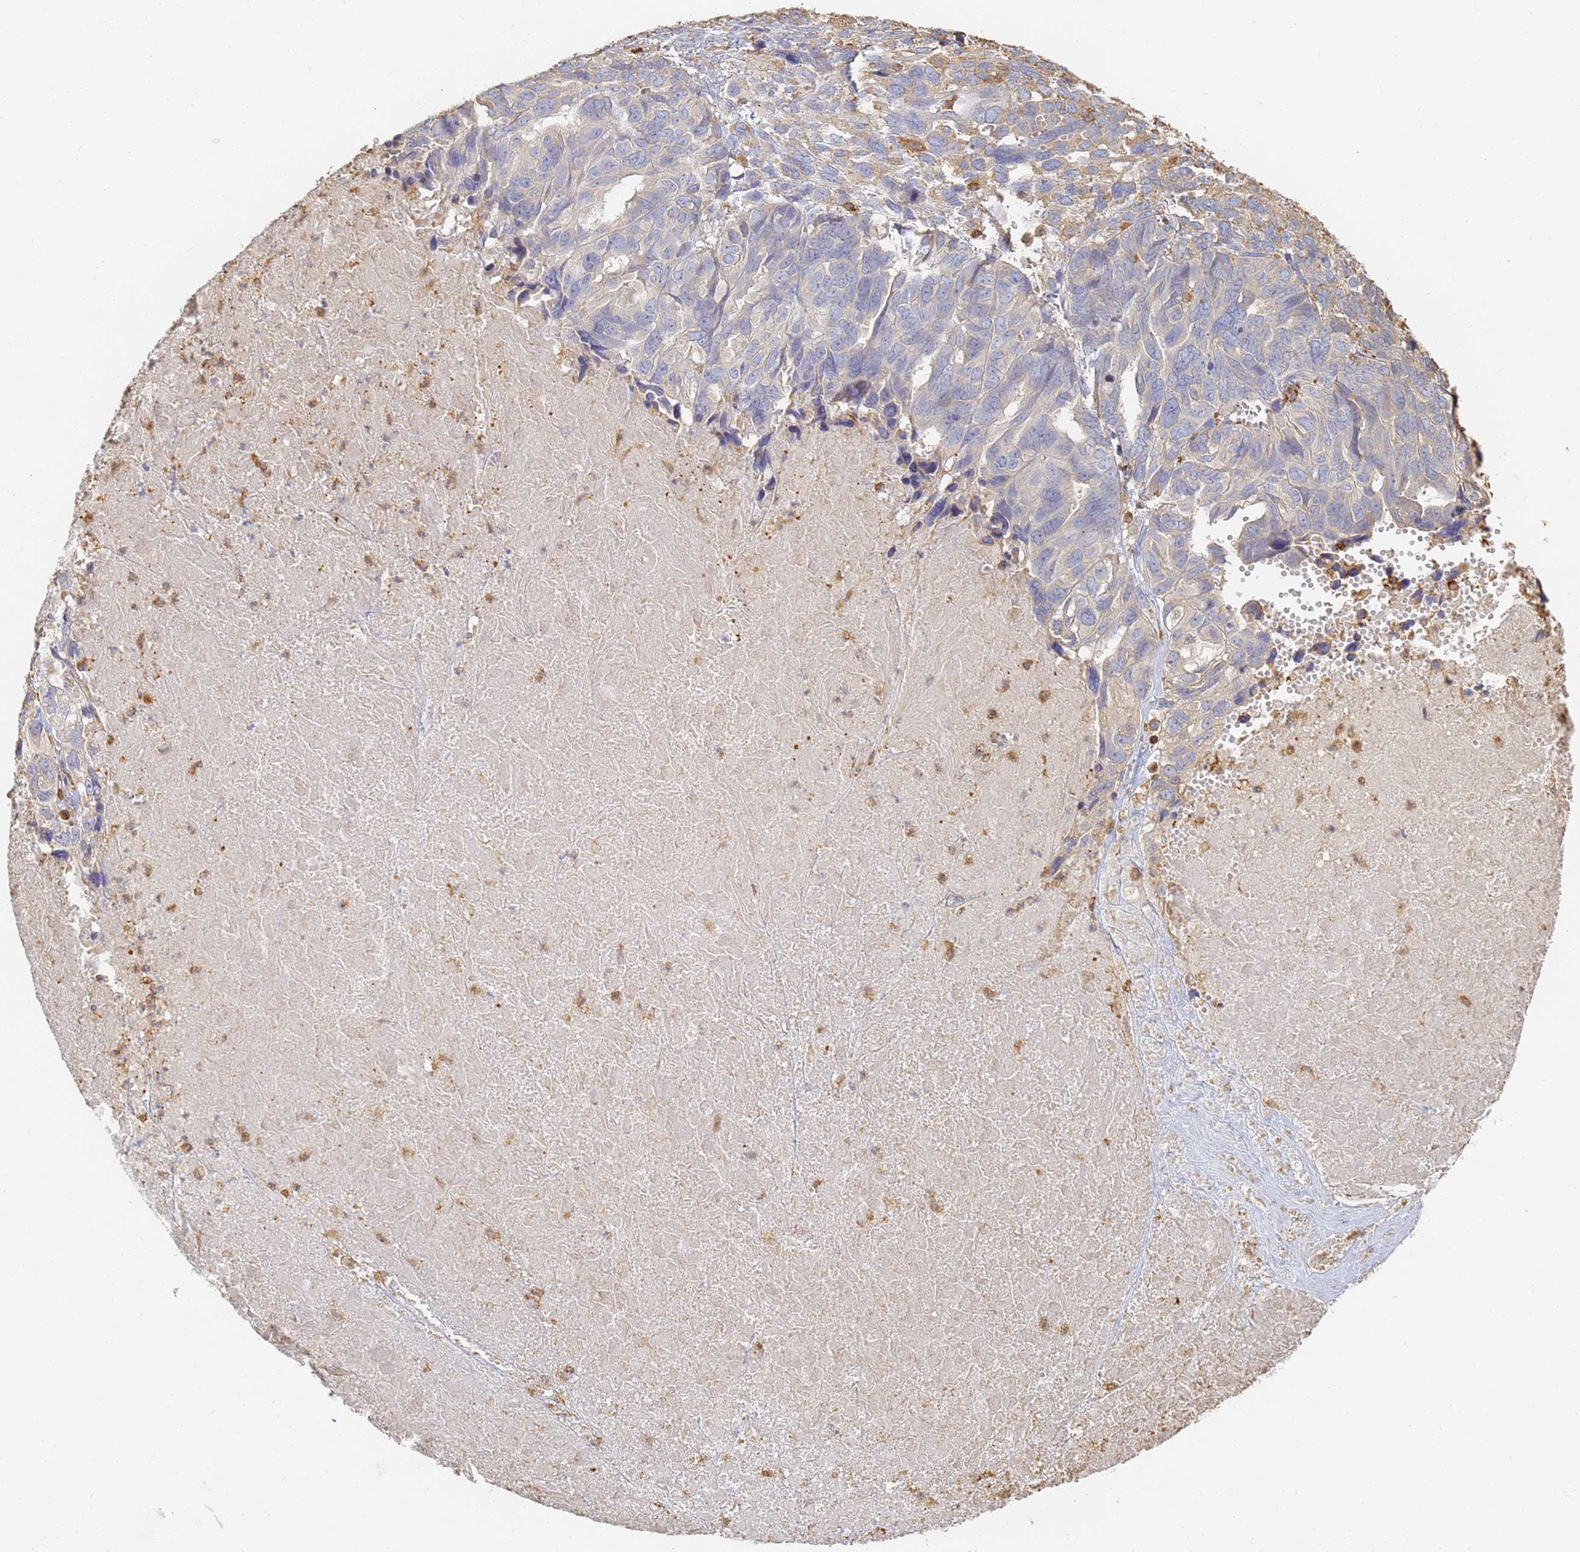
{"staining": {"intensity": "negative", "quantity": "none", "location": "none"}, "tissue": "ovarian cancer", "cell_type": "Tumor cells", "image_type": "cancer", "snomed": [{"axis": "morphology", "description": "Cystadenocarcinoma, serous, NOS"}, {"axis": "topography", "description": "Ovary"}], "caption": "Ovarian cancer was stained to show a protein in brown. There is no significant expression in tumor cells.", "gene": "BIN2", "patient": {"sex": "female", "age": 79}}